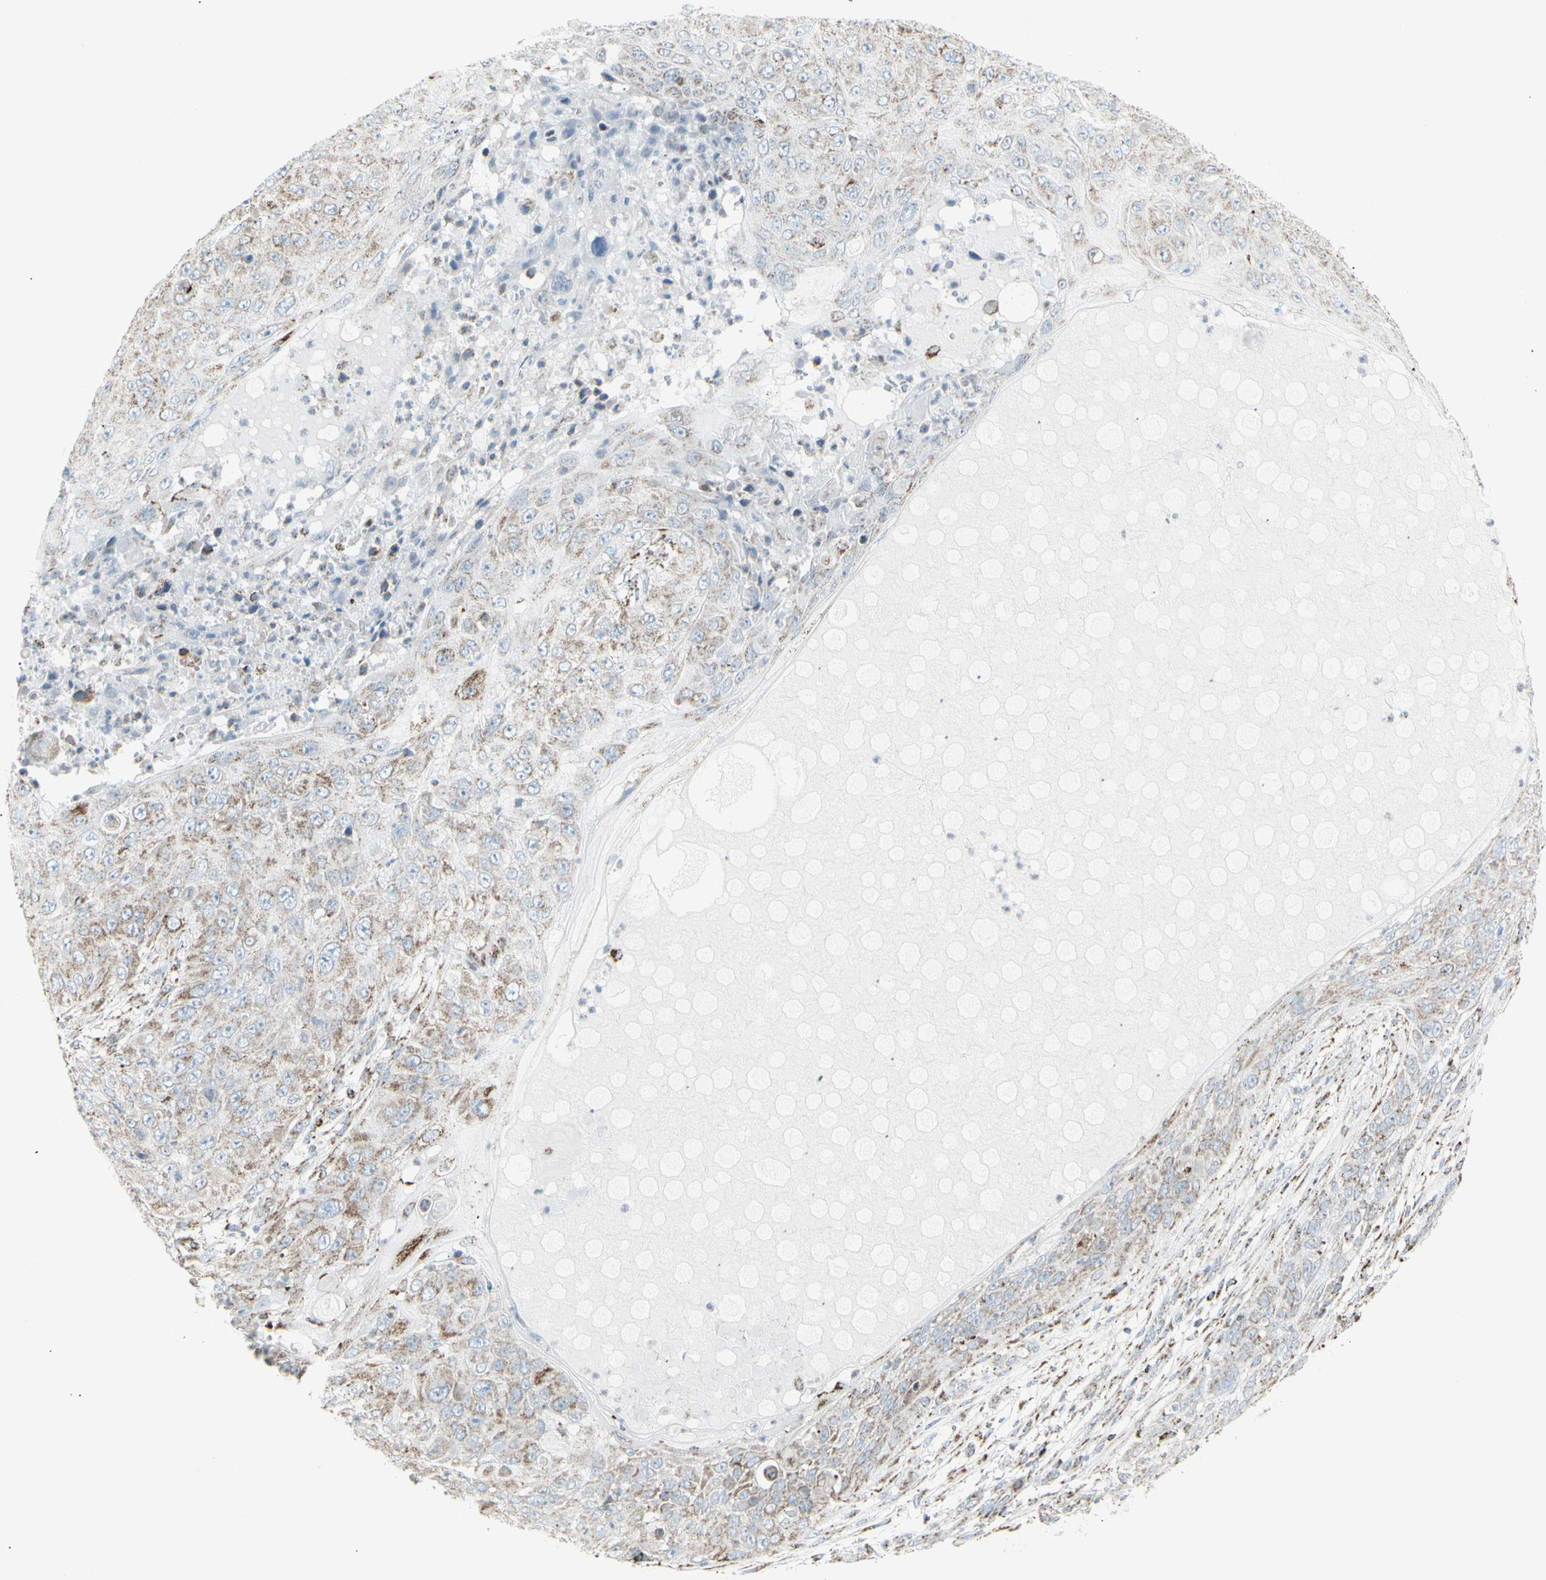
{"staining": {"intensity": "weak", "quantity": ">75%", "location": "cytoplasmic/membranous"}, "tissue": "skin cancer", "cell_type": "Tumor cells", "image_type": "cancer", "snomed": [{"axis": "morphology", "description": "Squamous cell carcinoma, NOS"}, {"axis": "topography", "description": "Skin"}], "caption": "Tumor cells demonstrate weak cytoplasmic/membranous staining in about >75% of cells in squamous cell carcinoma (skin).", "gene": "PLGRKT", "patient": {"sex": "female", "age": 80}}